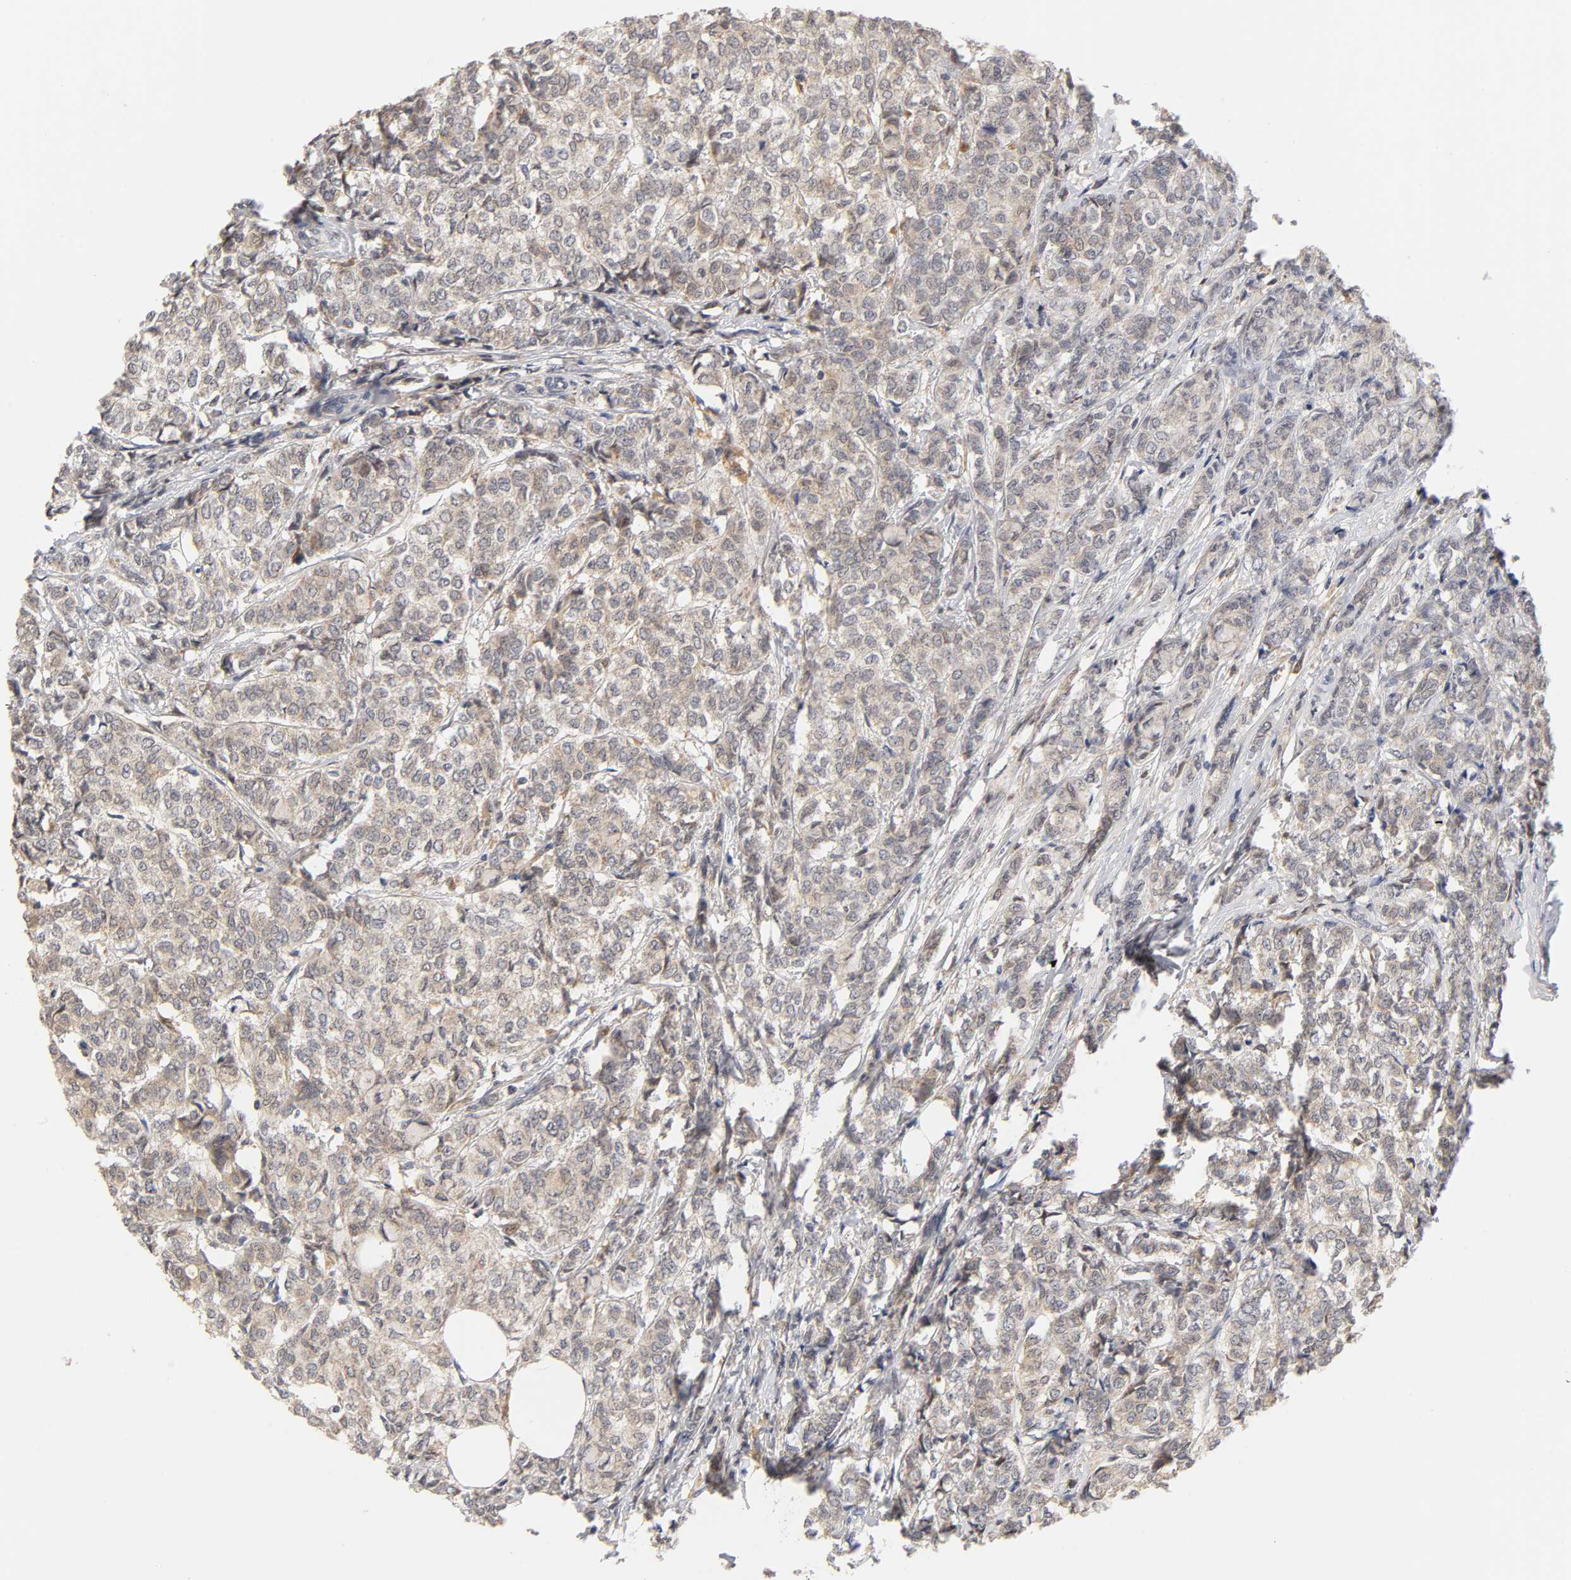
{"staining": {"intensity": "moderate", "quantity": ">75%", "location": "cytoplasmic/membranous"}, "tissue": "breast cancer", "cell_type": "Tumor cells", "image_type": "cancer", "snomed": [{"axis": "morphology", "description": "Lobular carcinoma"}, {"axis": "topography", "description": "Breast"}], "caption": "IHC of human breast cancer (lobular carcinoma) exhibits medium levels of moderate cytoplasmic/membranous positivity in about >75% of tumor cells.", "gene": "GSTZ1", "patient": {"sex": "female", "age": 60}}